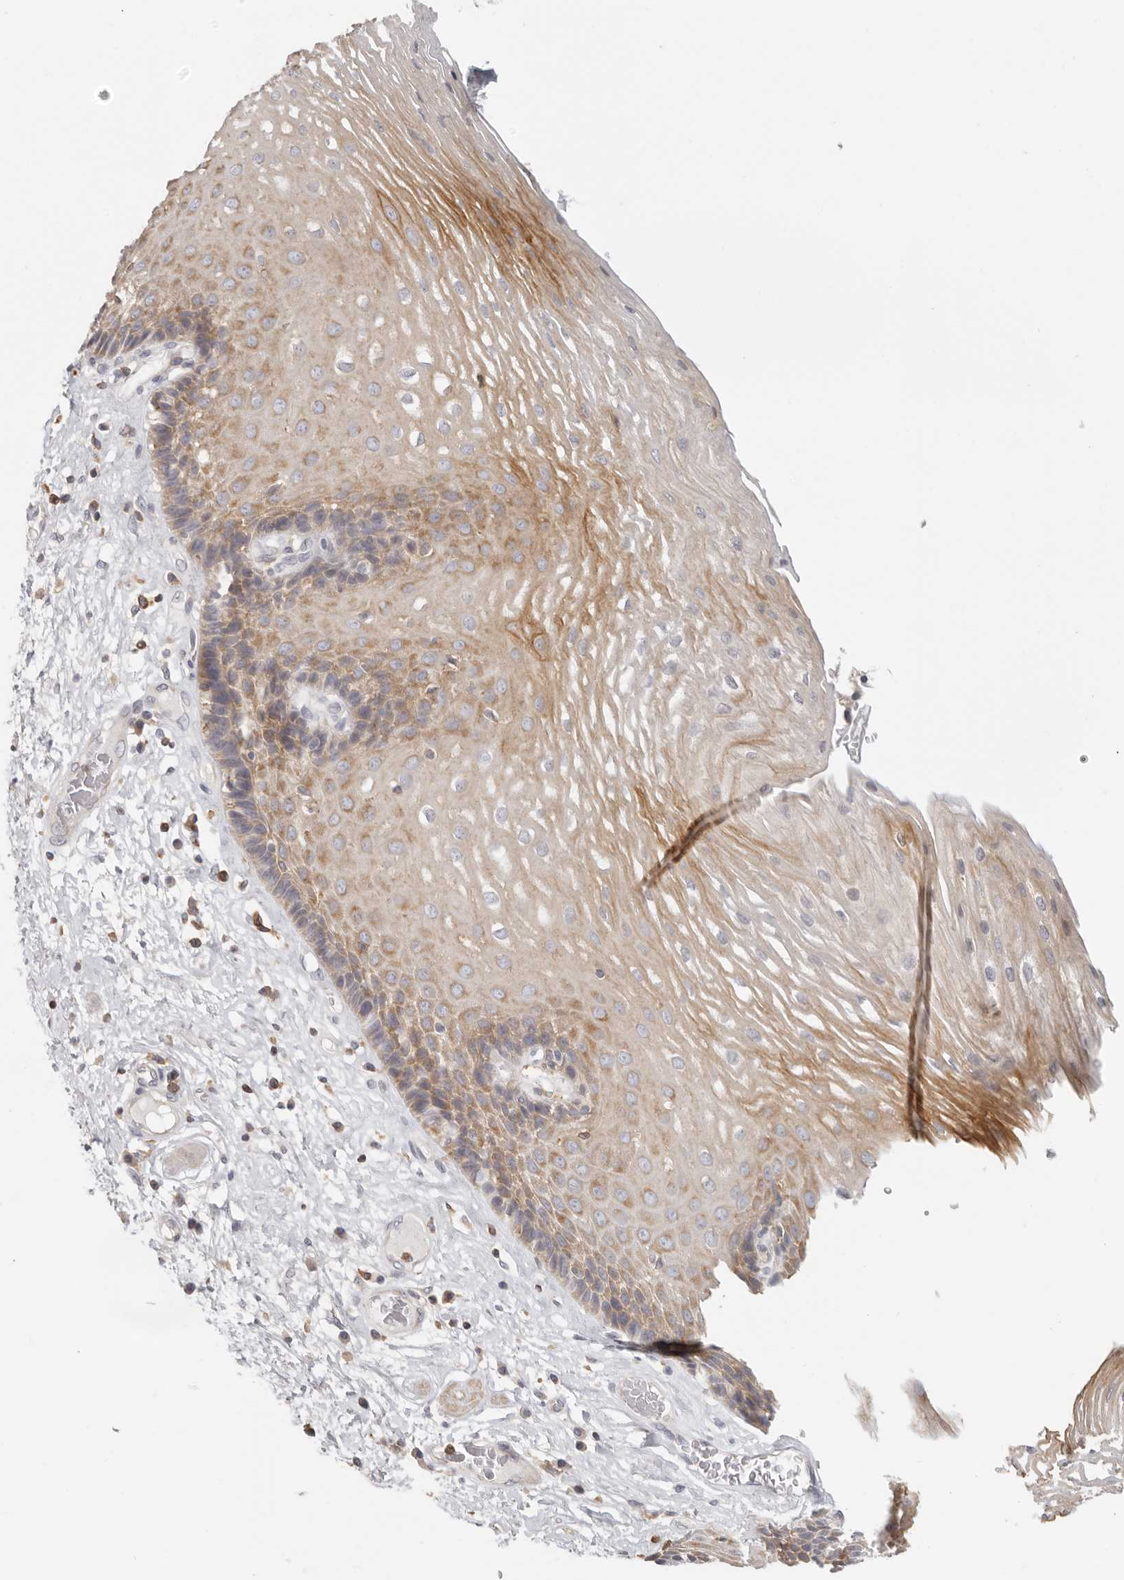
{"staining": {"intensity": "moderate", "quantity": ">75%", "location": "cytoplasmic/membranous"}, "tissue": "esophagus", "cell_type": "Squamous epithelial cells", "image_type": "normal", "snomed": [{"axis": "morphology", "description": "Normal tissue, NOS"}, {"axis": "morphology", "description": "Adenocarcinoma, NOS"}, {"axis": "topography", "description": "Esophagus"}], "caption": "Squamous epithelial cells show medium levels of moderate cytoplasmic/membranous staining in approximately >75% of cells in benign human esophagus.", "gene": "ANXA9", "patient": {"sex": "male", "age": 62}}